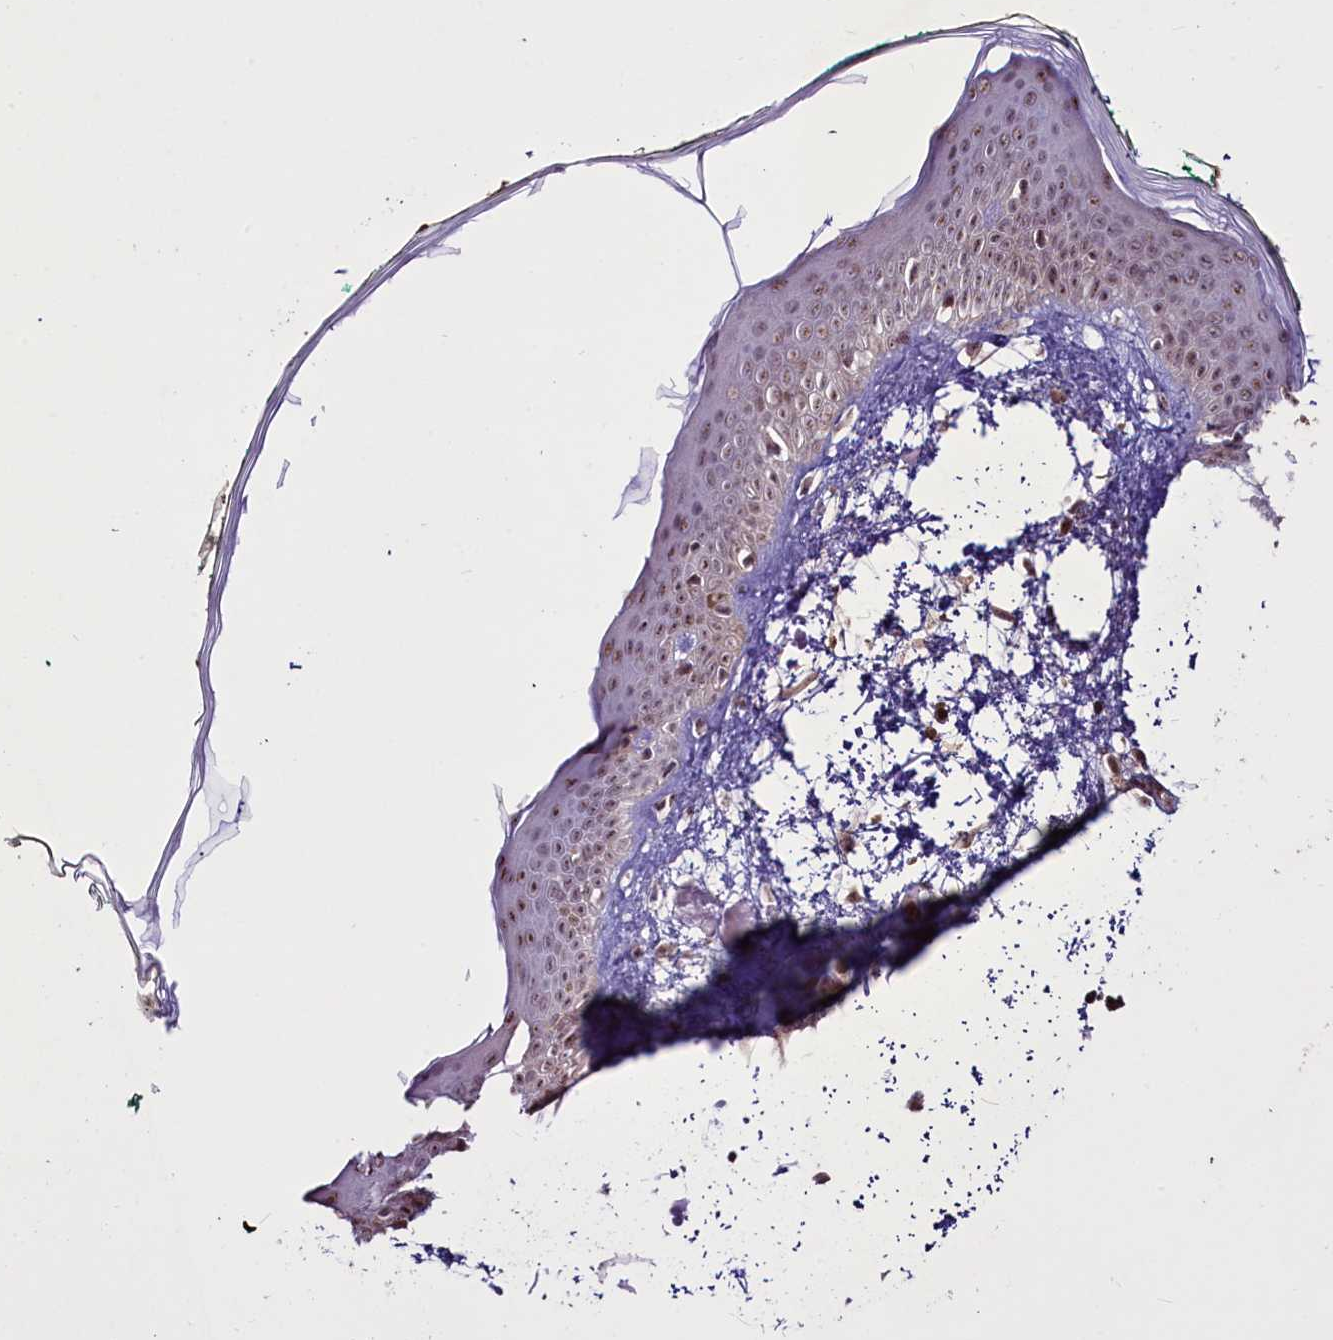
{"staining": {"intensity": "moderate", "quantity": ">75%", "location": "cytoplasmic/membranous"}, "tissue": "skin", "cell_type": "Fibroblasts", "image_type": "normal", "snomed": [{"axis": "morphology", "description": "Normal tissue, NOS"}, {"axis": "topography", "description": "Skin"}], "caption": "DAB immunohistochemical staining of unremarkable skin demonstrates moderate cytoplasmic/membranous protein staining in approximately >75% of fibroblasts. (DAB = brown stain, brightfield microscopy at high magnification).", "gene": "SUSD3", "patient": {"sex": "male", "age": 62}}